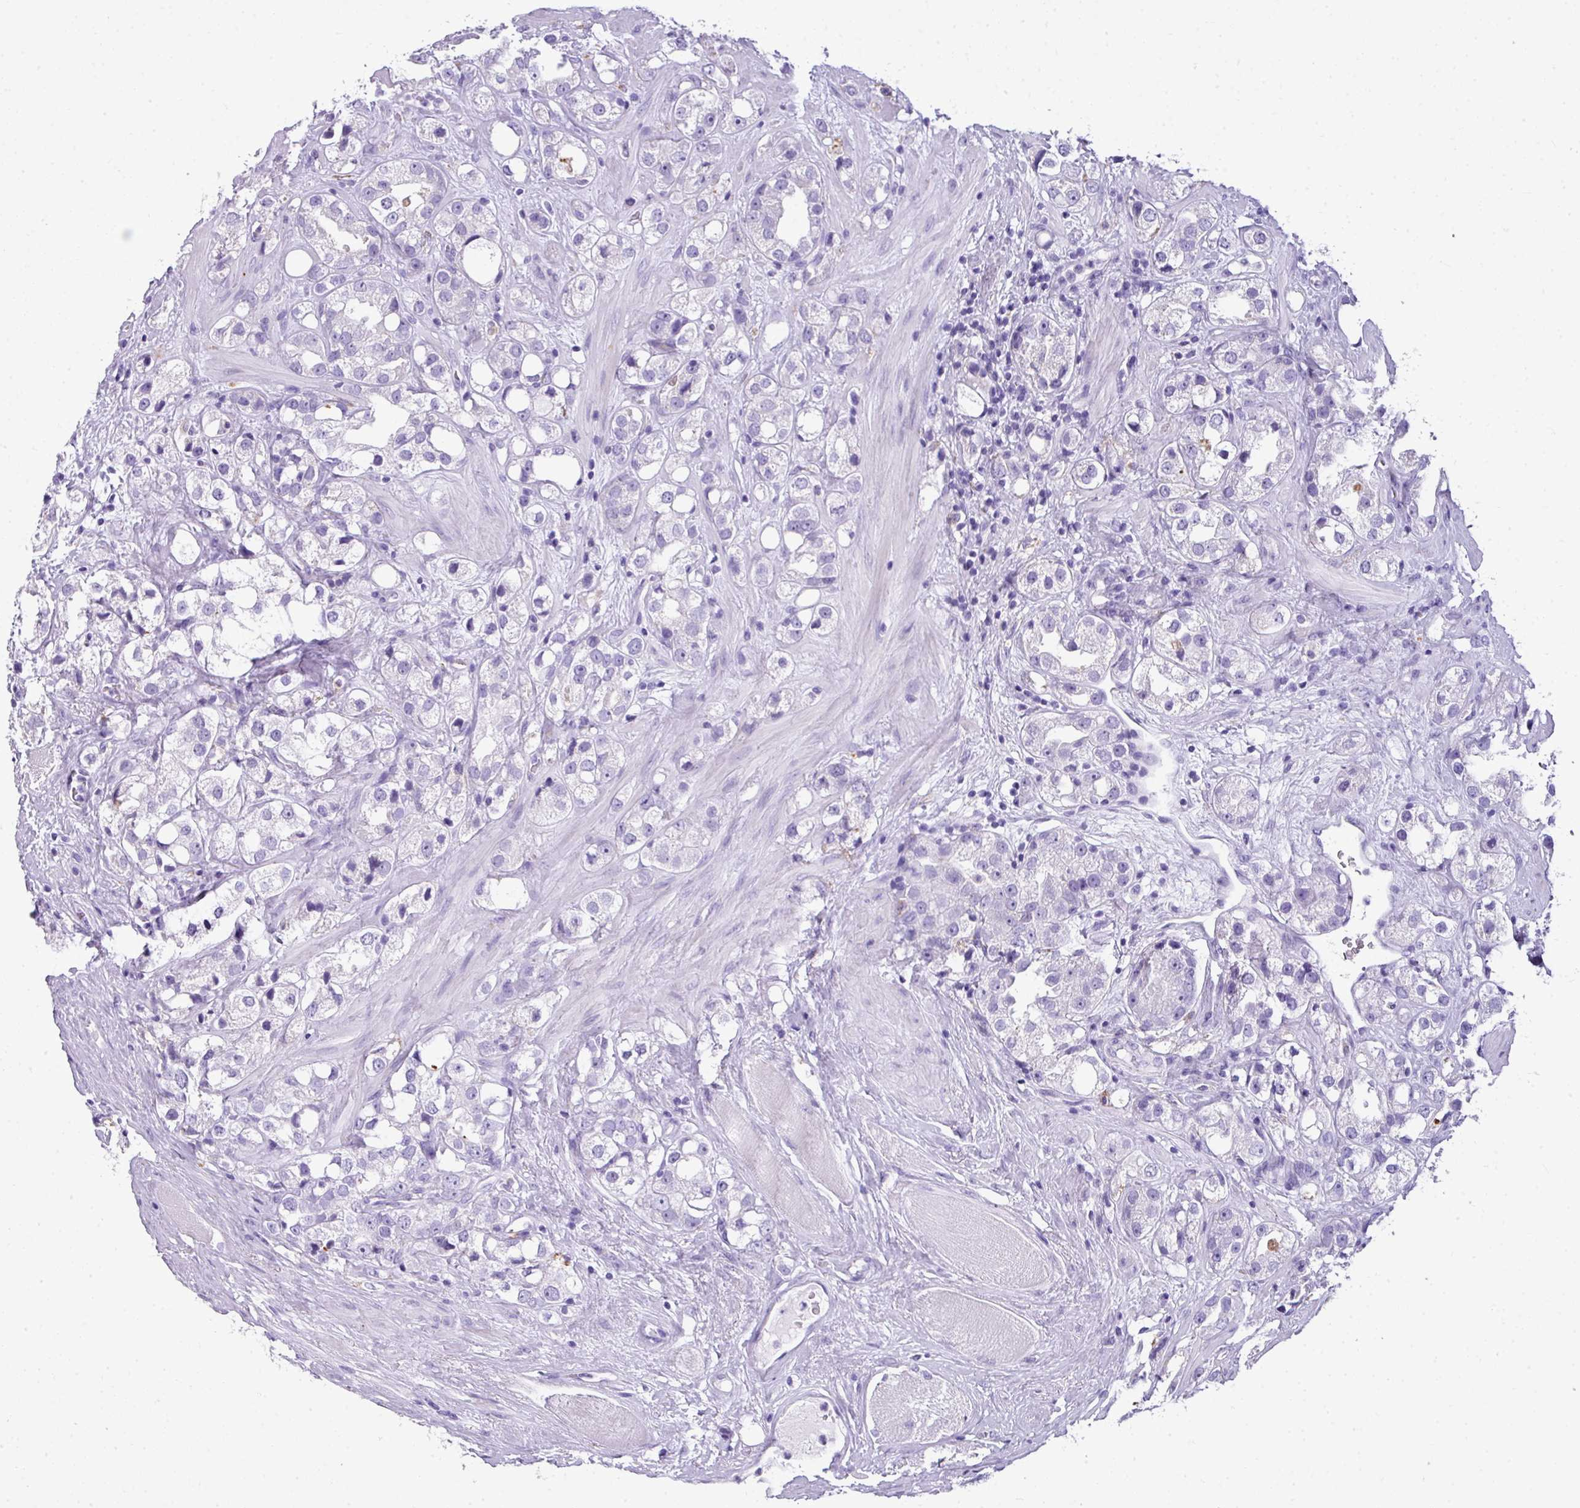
{"staining": {"intensity": "negative", "quantity": "none", "location": "none"}, "tissue": "prostate cancer", "cell_type": "Tumor cells", "image_type": "cancer", "snomed": [{"axis": "morphology", "description": "Adenocarcinoma, NOS"}, {"axis": "topography", "description": "Prostate"}], "caption": "Adenocarcinoma (prostate) stained for a protein using IHC demonstrates no staining tumor cells.", "gene": "ZNF568", "patient": {"sex": "male", "age": 79}}